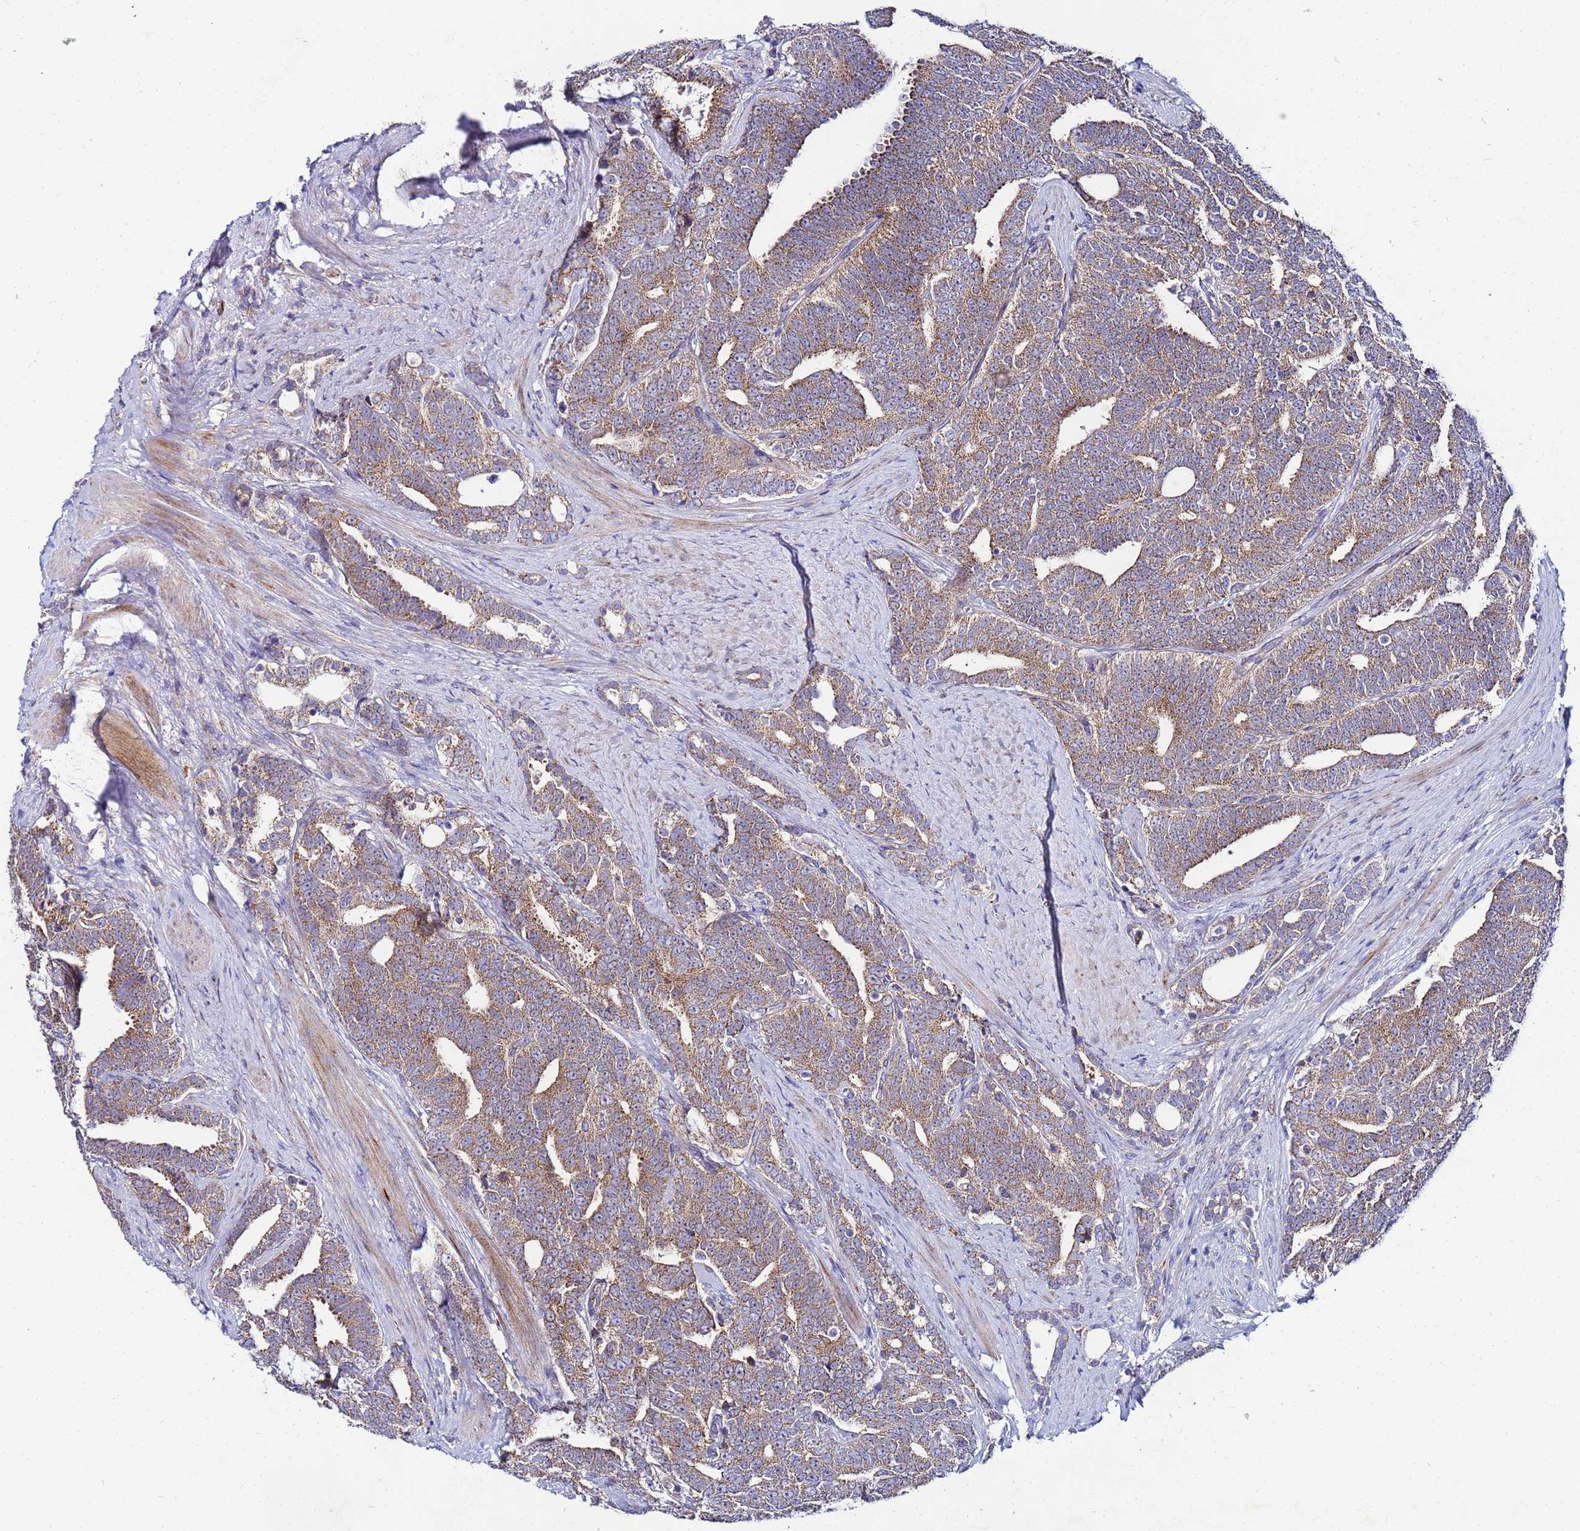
{"staining": {"intensity": "moderate", "quantity": ">75%", "location": "cytoplasmic/membranous"}, "tissue": "prostate cancer", "cell_type": "Tumor cells", "image_type": "cancer", "snomed": [{"axis": "morphology", "description": "Adenocarcinoma, High grade"}, {"axis": "topography", "description": "Prostate and seminal vesicle, NOS"}], "caption": "Prostate adenocarcinoma (high-grade) stained for a protein (brown) shows moderate cytoplasmic/membranous positive staining in about >75% of tumor cells.", "gene": "FAHD2A", "patient": {"sex": "male", "age": 67}}